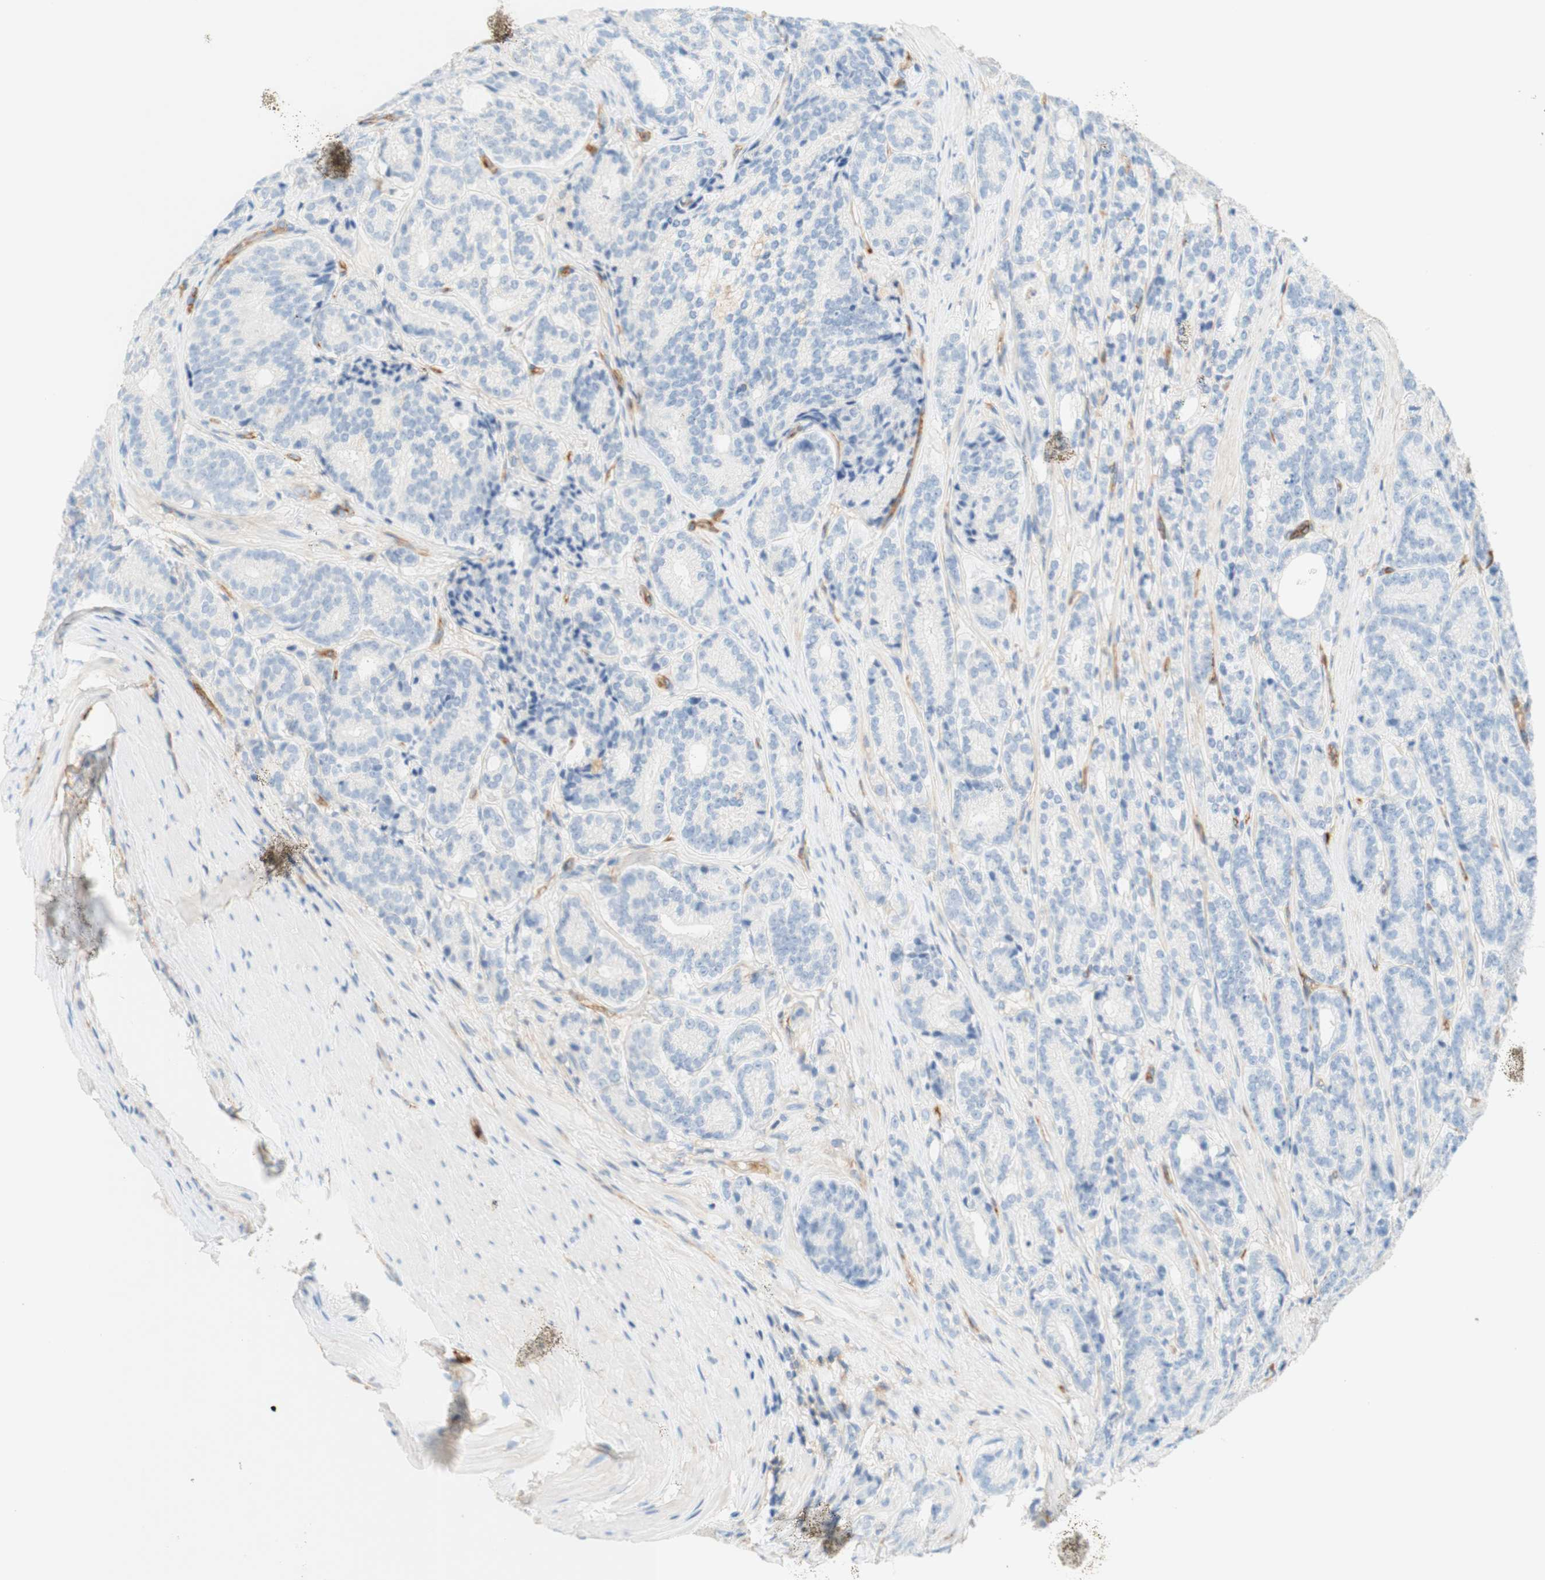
{"staining": {"intensity": "negative", "quantity": "none", "location": "none"}, "tissue": "prostate cancer", "cell_type": "Tumor cells", "image_type": "cancer", "snomed": [{"axis": "morphology", "description": "Adenocarcinoma, High grade"}, {"axis": "topography", "description": "Prostate"}], "caption": "An immunohistochemistry photomicrograph of prostate high-grade adenocarcinoma is shown. There is no staining in tumor cells of prostate high-grade adenocarcinoma.", "gene": "STOM", "patient": {"sex": "male", "age": 61}}